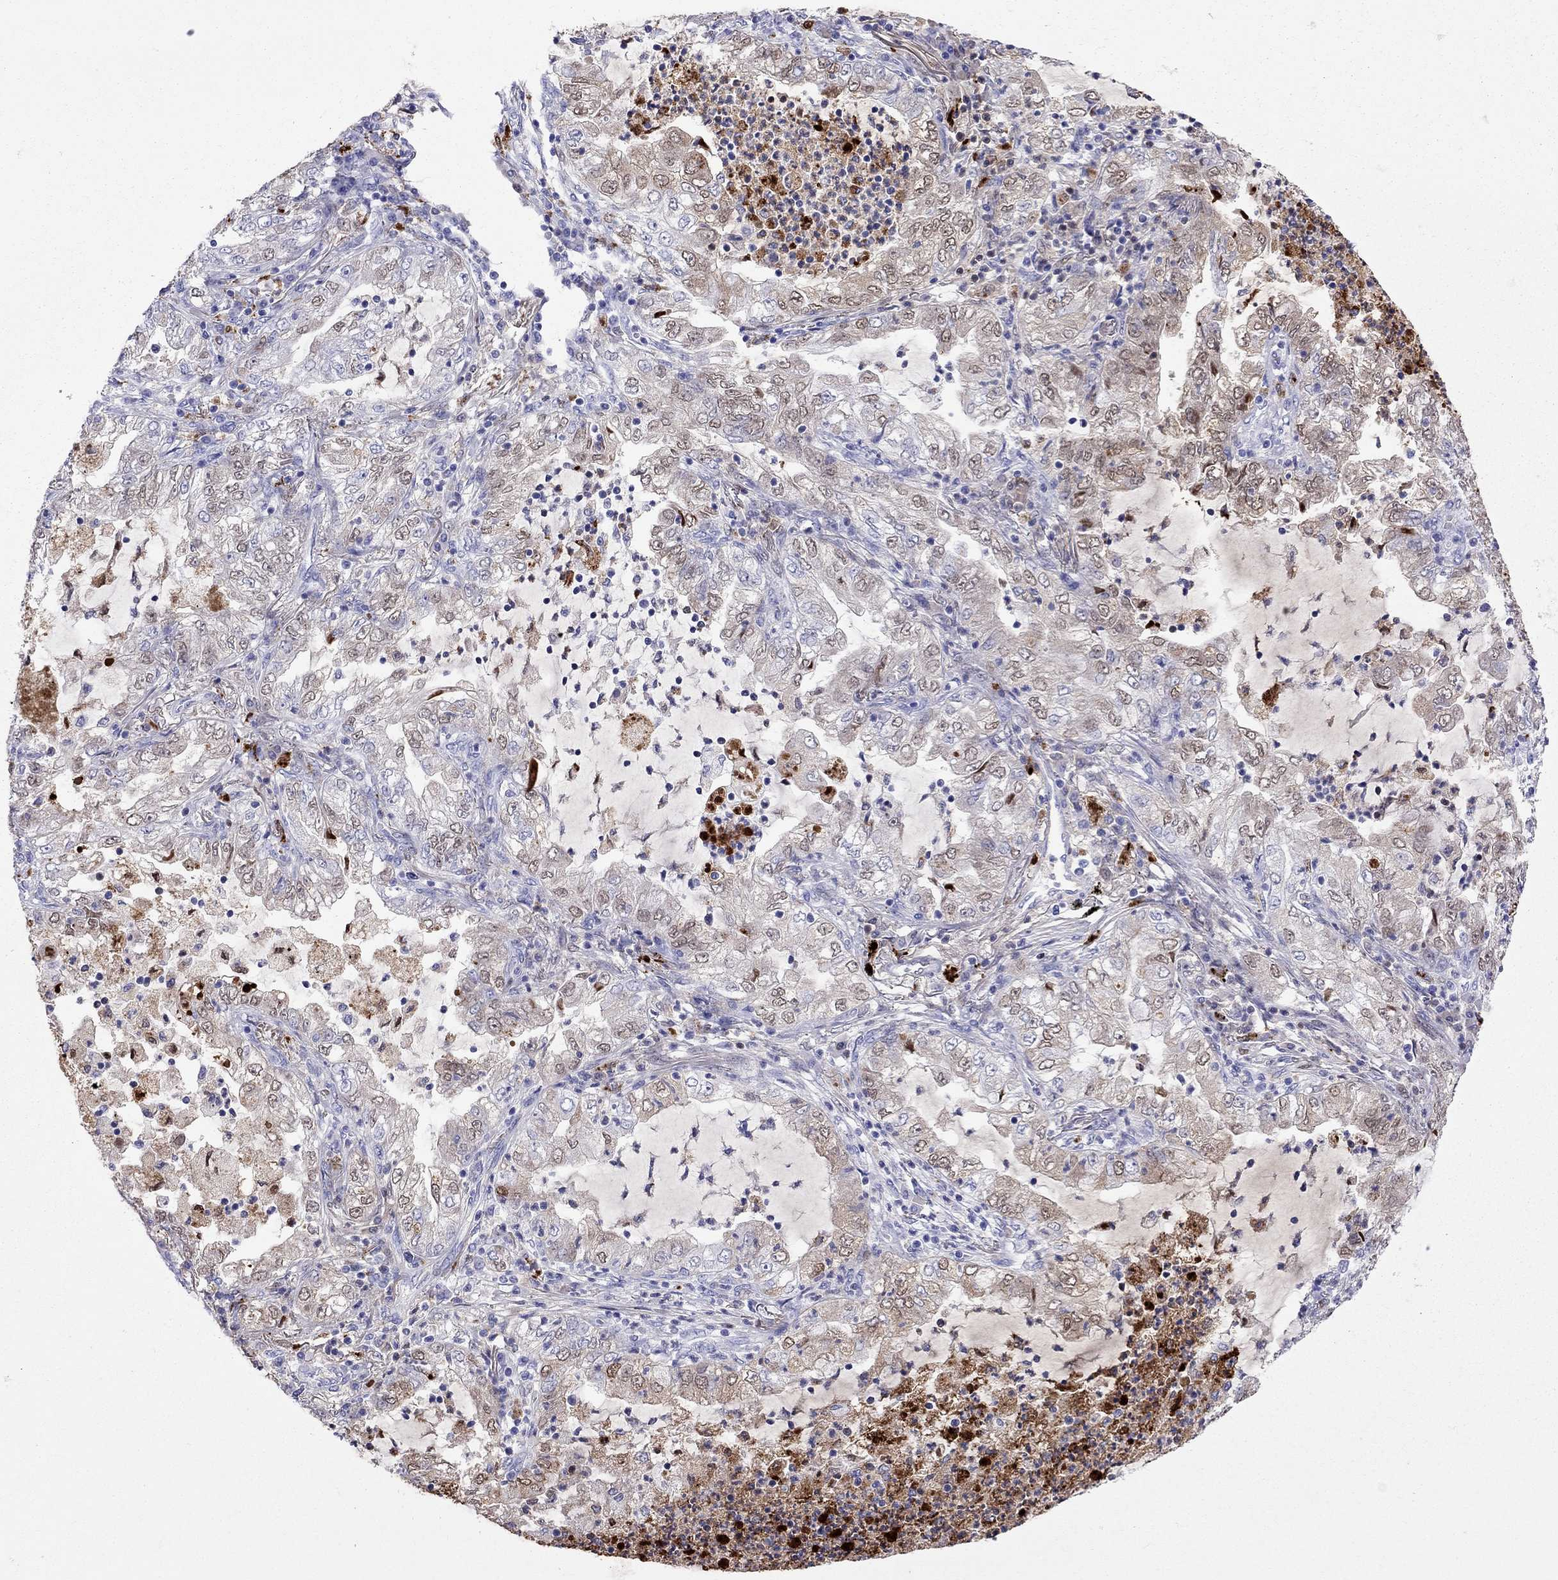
{"staining": {"intensity": "weak", "quantity": "<25%", "location": "cytoplasmic/membranous"}, "tissue": "lung cancer", "cell_type": "Tumor cells", "image_type": "cancer", "snomed": [{"axis": "morphology", "description": "Adenocarcinoma, NOS"}, {"axis": "topography", "description": "Lung"}], "caption": "Lung adenocarcinoma was stained to show a protein in brown. There is no significant expression in tumor cells.", "gene": "SERPINA3", "patient": {"sex": "female", "age": 73}}